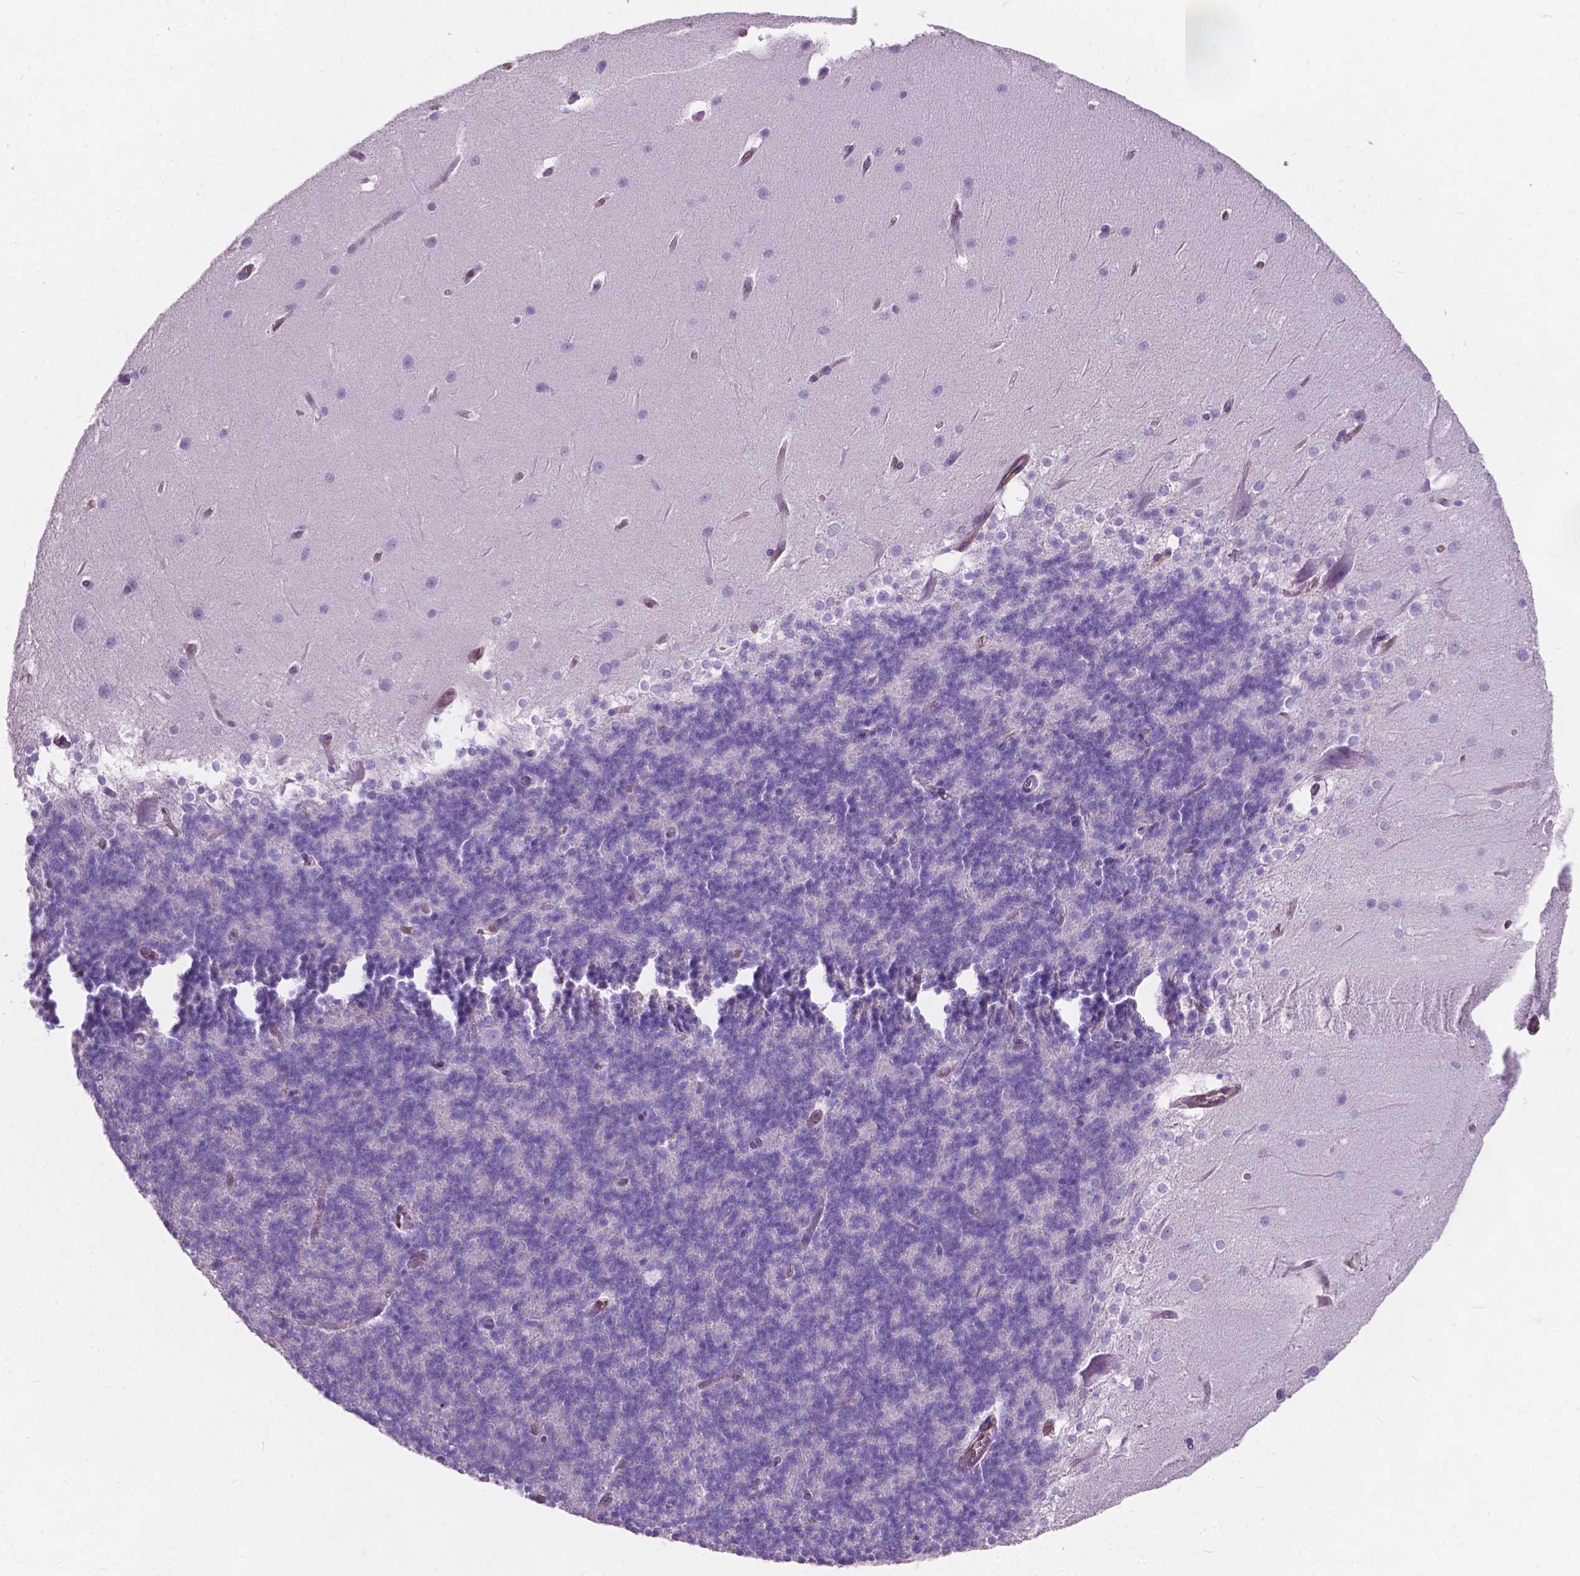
{"staining": {"intensity": "negative", "quantity": "none", "location": "none"}, "tissue": "cerebellum", "cell_type": "Cells in granular layer", "image_type": "normal", "snomed": [{"axis": "morphology", "description": "Normal tissue, NOS"}, {"axis": "topography", "description": "Cerebellum"}], "caption": "This is a micrograph of immunohistochemistry staining of benign cerebellum, which shows no staining in cells in granular layer. (DAB (3,3'-diaminobenzidine) immunohistochemistry visualized using brightfield microscopy, high magnification).", "gene": "AMOT", "patient": {"sex": "female", "age": 19}}